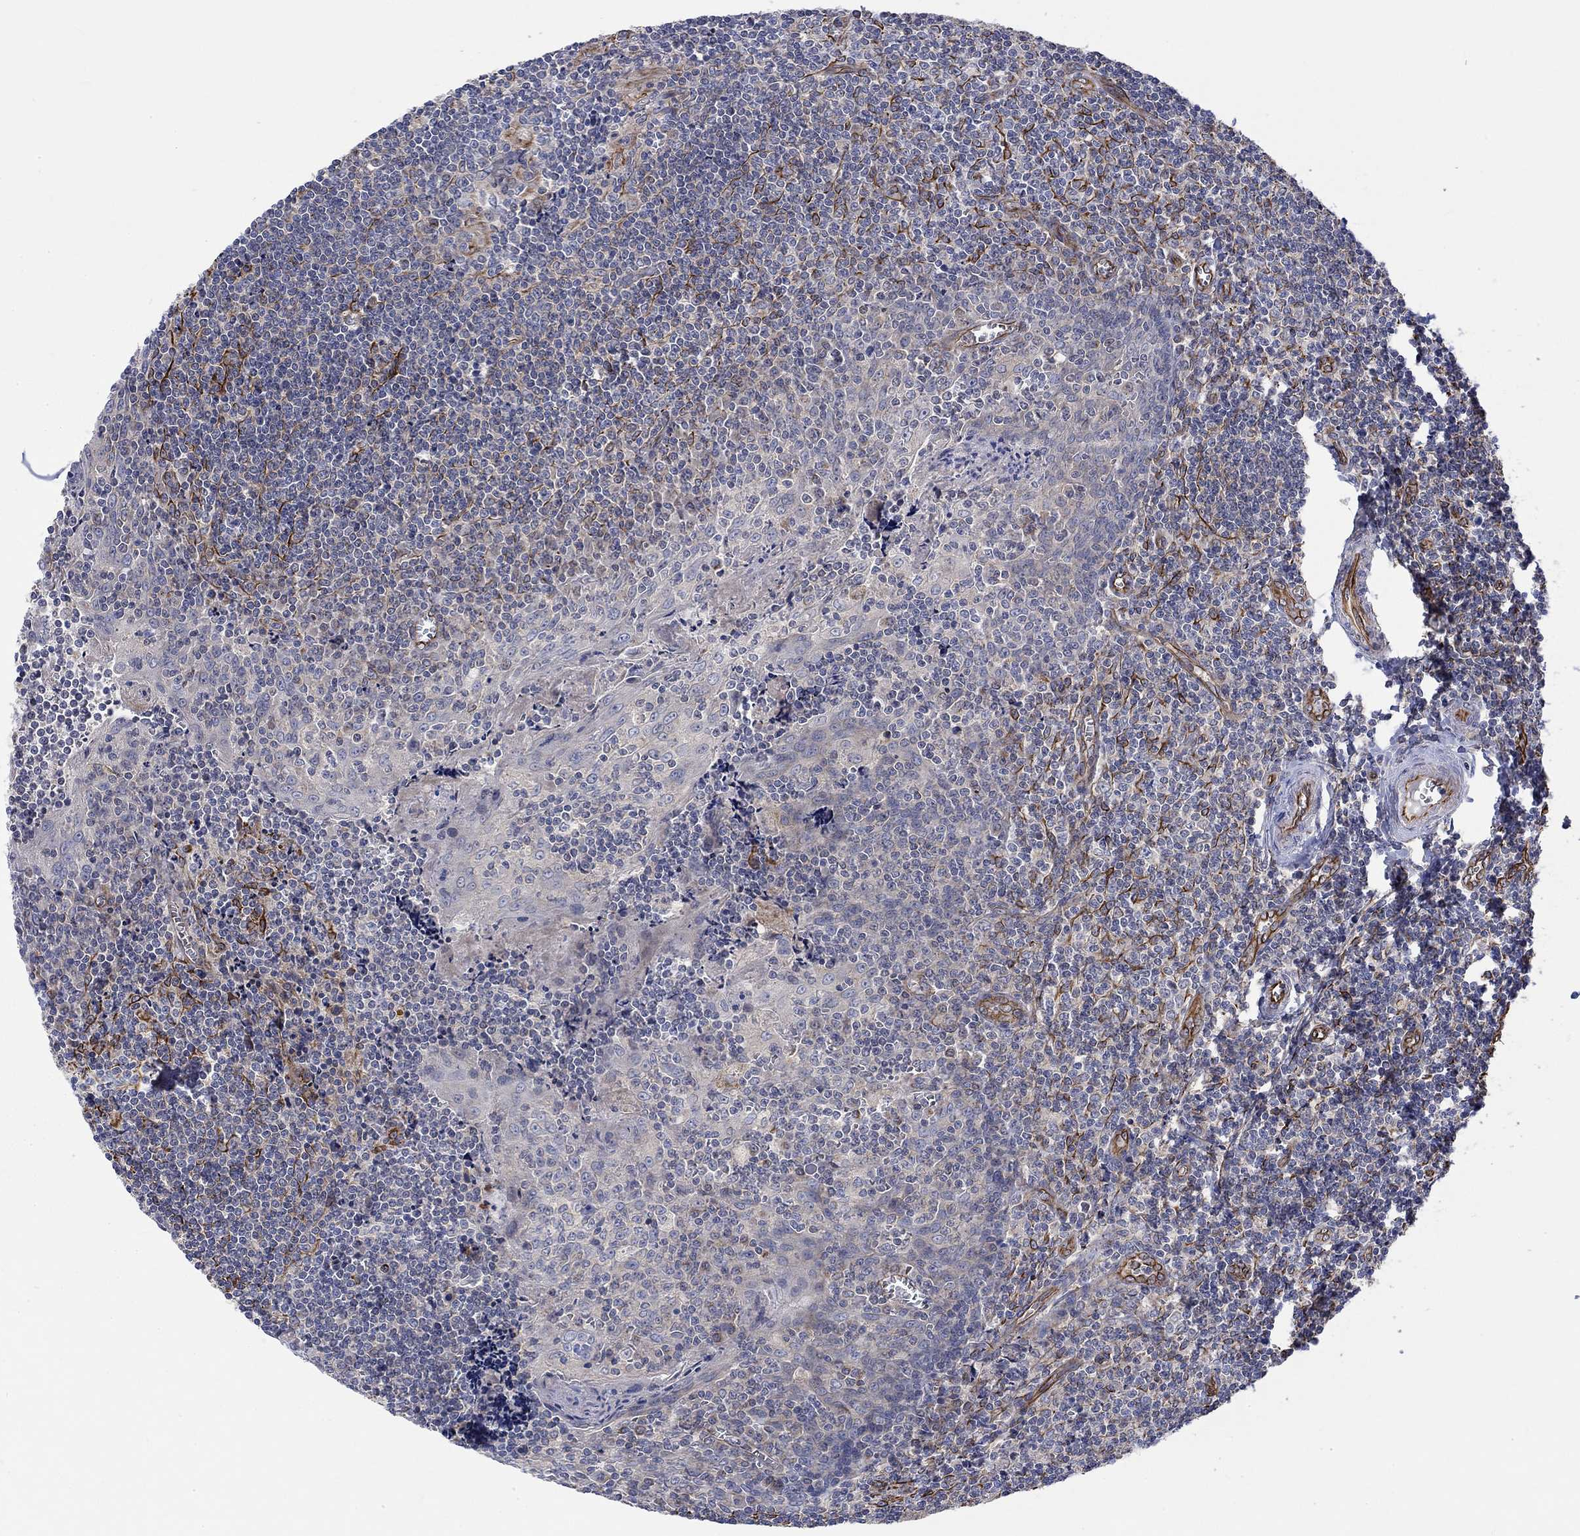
{"staining": {"intensity": "weak", "quantity": "<25%", "location": "cytoplasmic/membranous"}, "tissue": "tonsil", "cell_type": "Germinal center cells", "image_type": "normal", "snomed": [{"axis": "morphology", "description": "Normal tissue, NOS"}, {"axis": "morphology", "description": "Inflammation, NOS"}, {"axis": "topography", "description": "Tonsil"}], "caption": "High power microscopy histopathology image of an IHC image of benign tonsil, revealing no significant staining in germinal center cells.", "gene": "CAMK1D", "patient": {"sex": "female", "age": 31}}